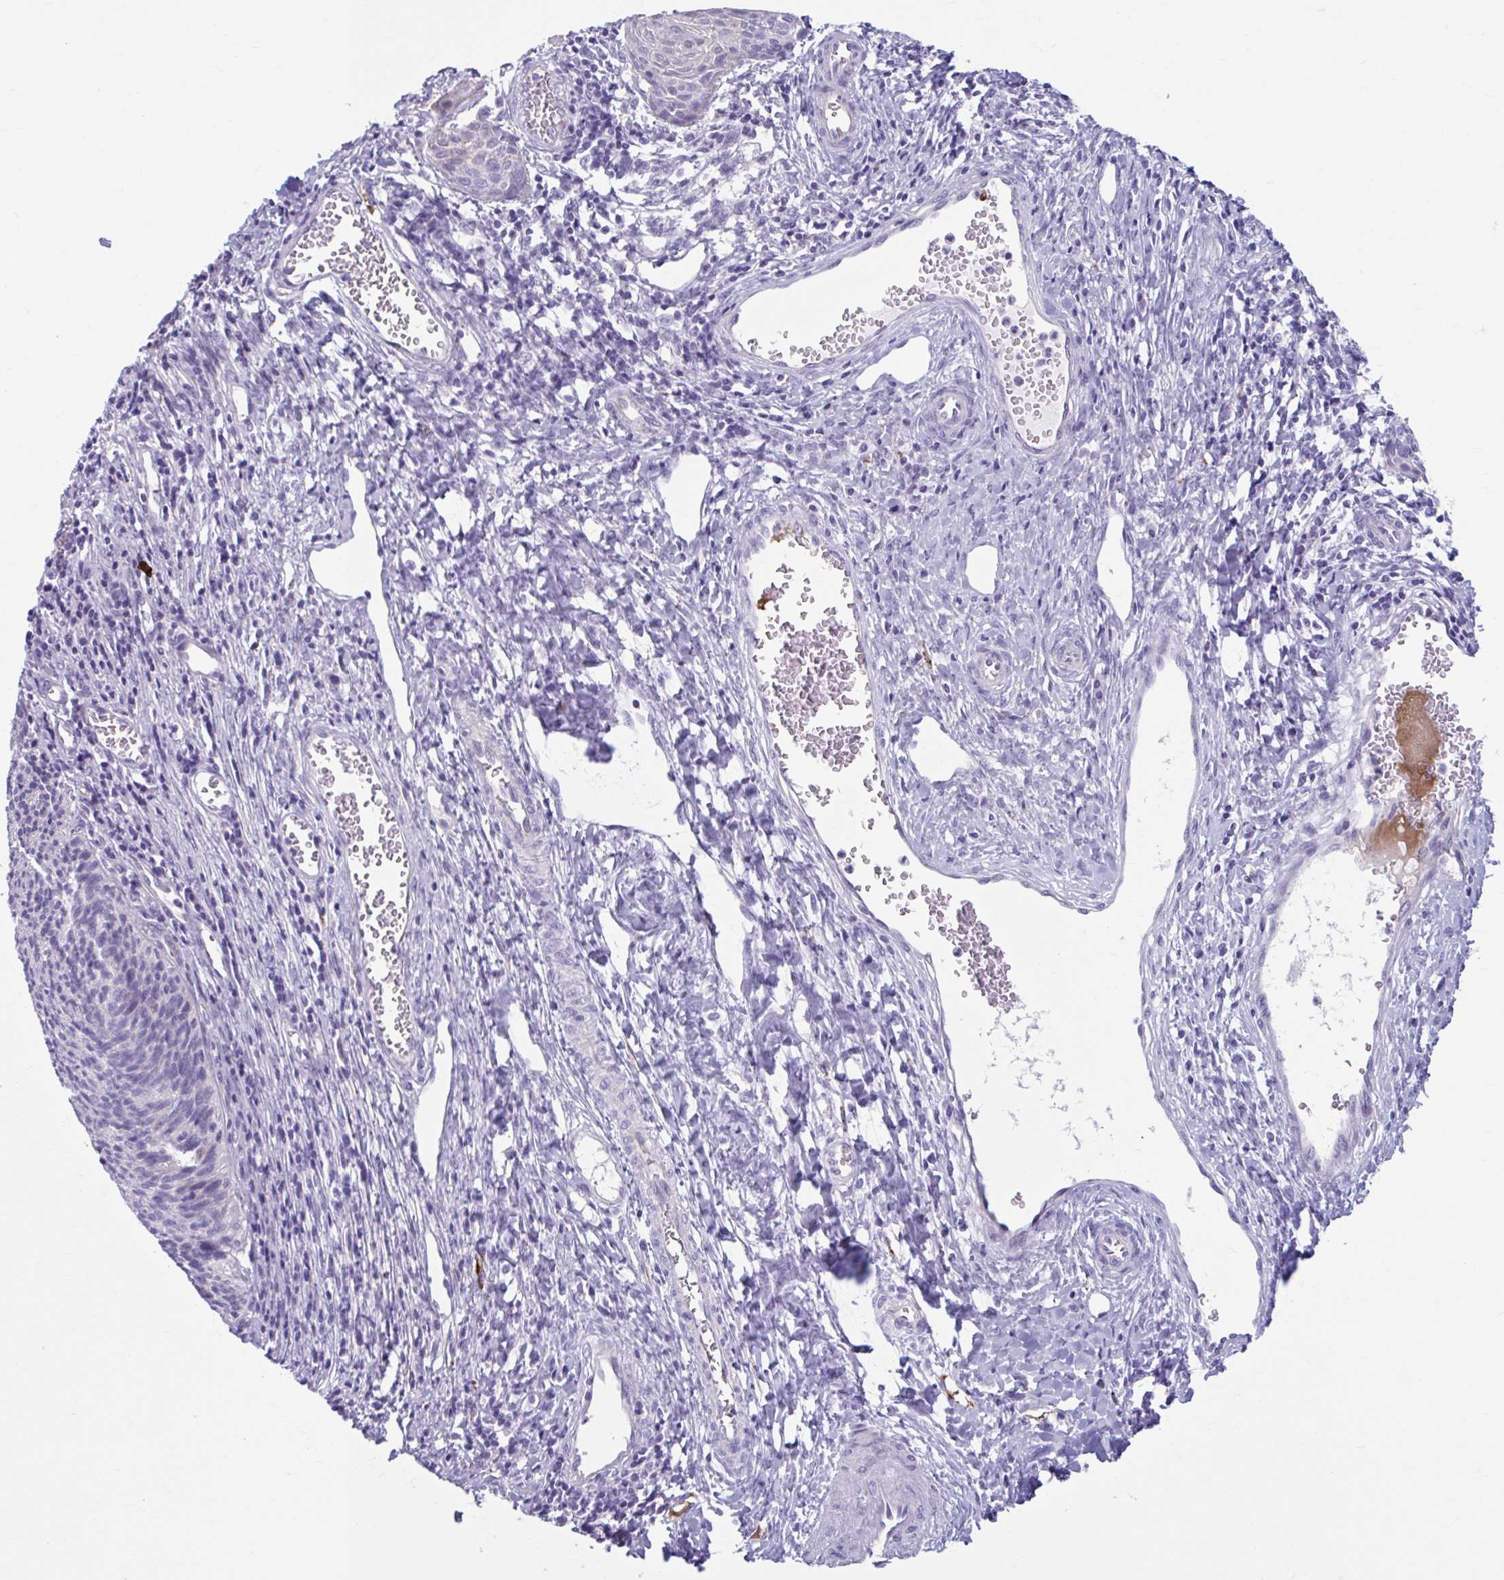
{"staining": {"intensity": "negative", "quantity": "none", "location": "none"}, "tissue": "cervical cancer", "cell_type": "Tumor cells", "image_type": "cancer", "snomed": [{"axis": "morphology", "description": "Squamous cell carcinoma, NOS"}, {"axis": "topography", "description": "Cervix"}], "caption": "High magnification brightfield microscopy of cervical cancer (squamous cell carcinoma) stained with DAB (brown) and counterstained with hematoxylin (blue): tumor cells show no significant positivity.", "gene": "C12orf71", "patient": {"sex": "female", "age": 49}}